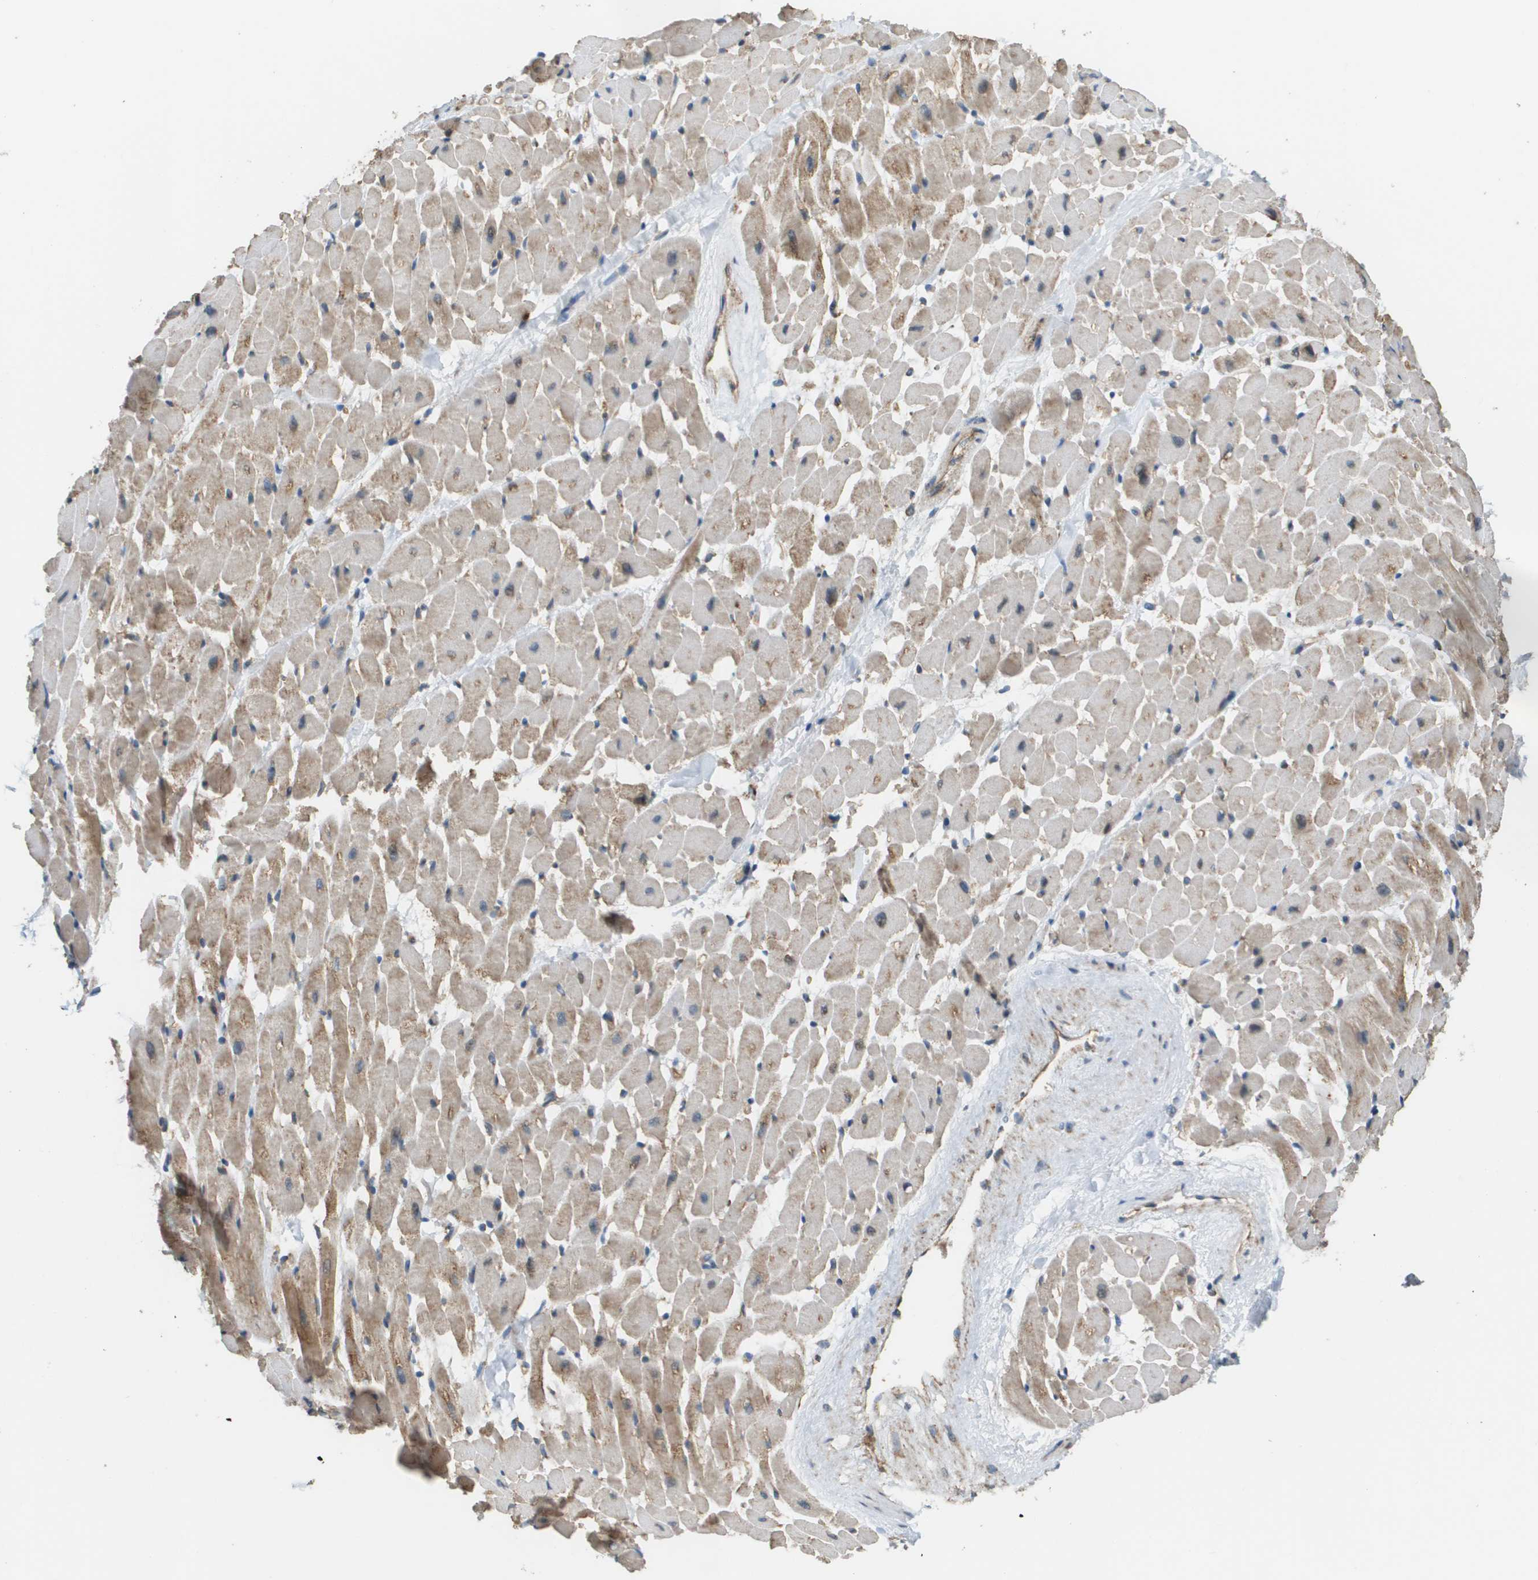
{"staining": {"intensity": "moderate", "quantity": ">75%", "location": "cytoplasmic/membranous"}, "tissue": "heart muscle", "cell_type": "Cardiomyocytes", "image_type": "normal", "snomed": [{"axis": "morphology", "description": "Normal tissue, NOS"}, {"axis": "topography", "description": "Heart"}], "caption": "Protein staining of normal heart muscle reveals moderate cytoplasmic/membranous staining in approximately >75% of cardiomyocytes. (DAB (3,3'-diaminobenzidine) = brown stain, brightfield microscopy at high magnification).", "gene": "NRK", "patient": {"sex": "male", "age": 45}}